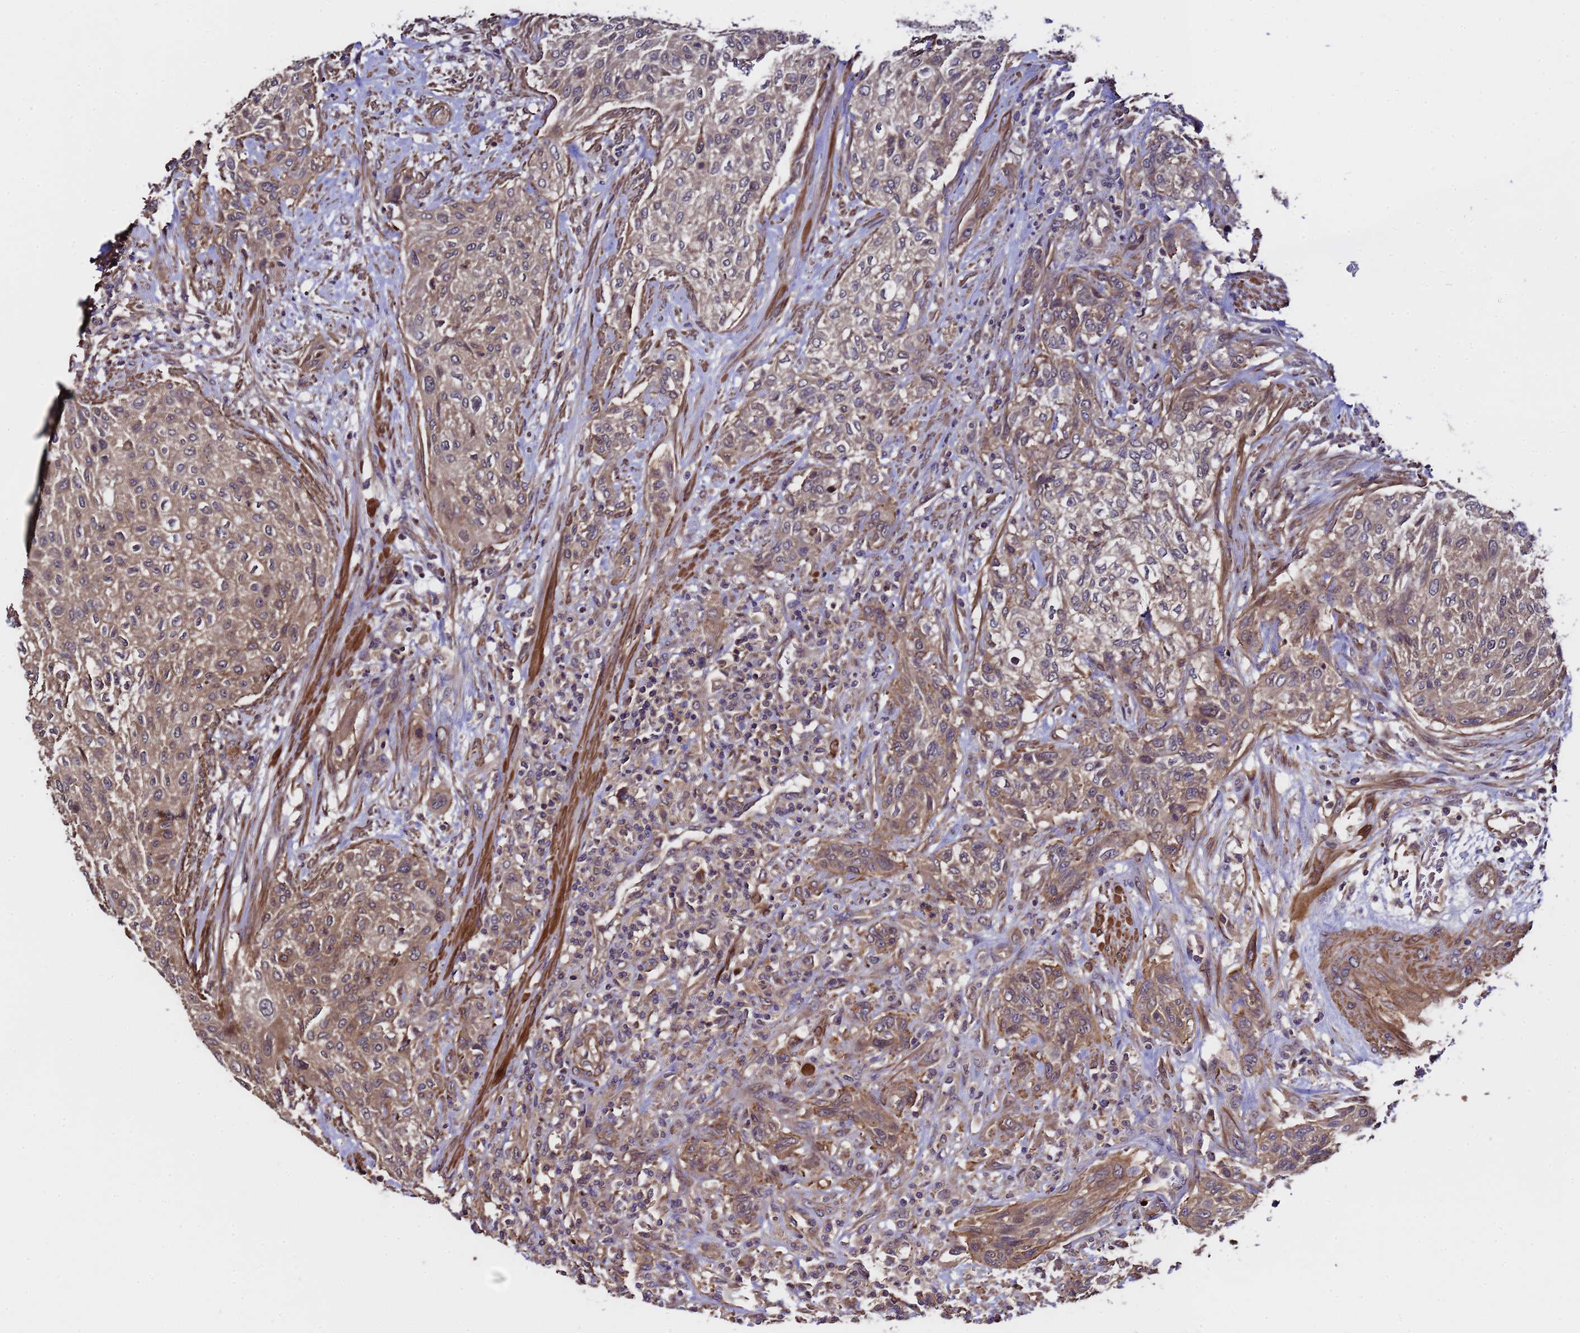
{"staining": {"intensity": "moderate", "quantity": ">75%", "location": "cytoplasmic/membranous"}, "tissue": "urothelial cancer", "cell_type": "Tumor cells", "image_type": "cancer", "snomed": [{"axis": "morphology", "description": "Normal tissue, NOS"}, {"axis": "morphology", "description": "Urothelial carcinoma, NOS"}, {"axis": "topography", "description": "Urinary bladder"}, {"axis": "topography", "description": "Peripheral nerve tissue"}], "caption": "Brown immunohistochemical staining in urothelial cancer shows moderate cytoplasmic/membranous staining in approximately >75% of tumor cells.", "gene": "GSTCD", "patient": {"sex": "male", "age": 35}}